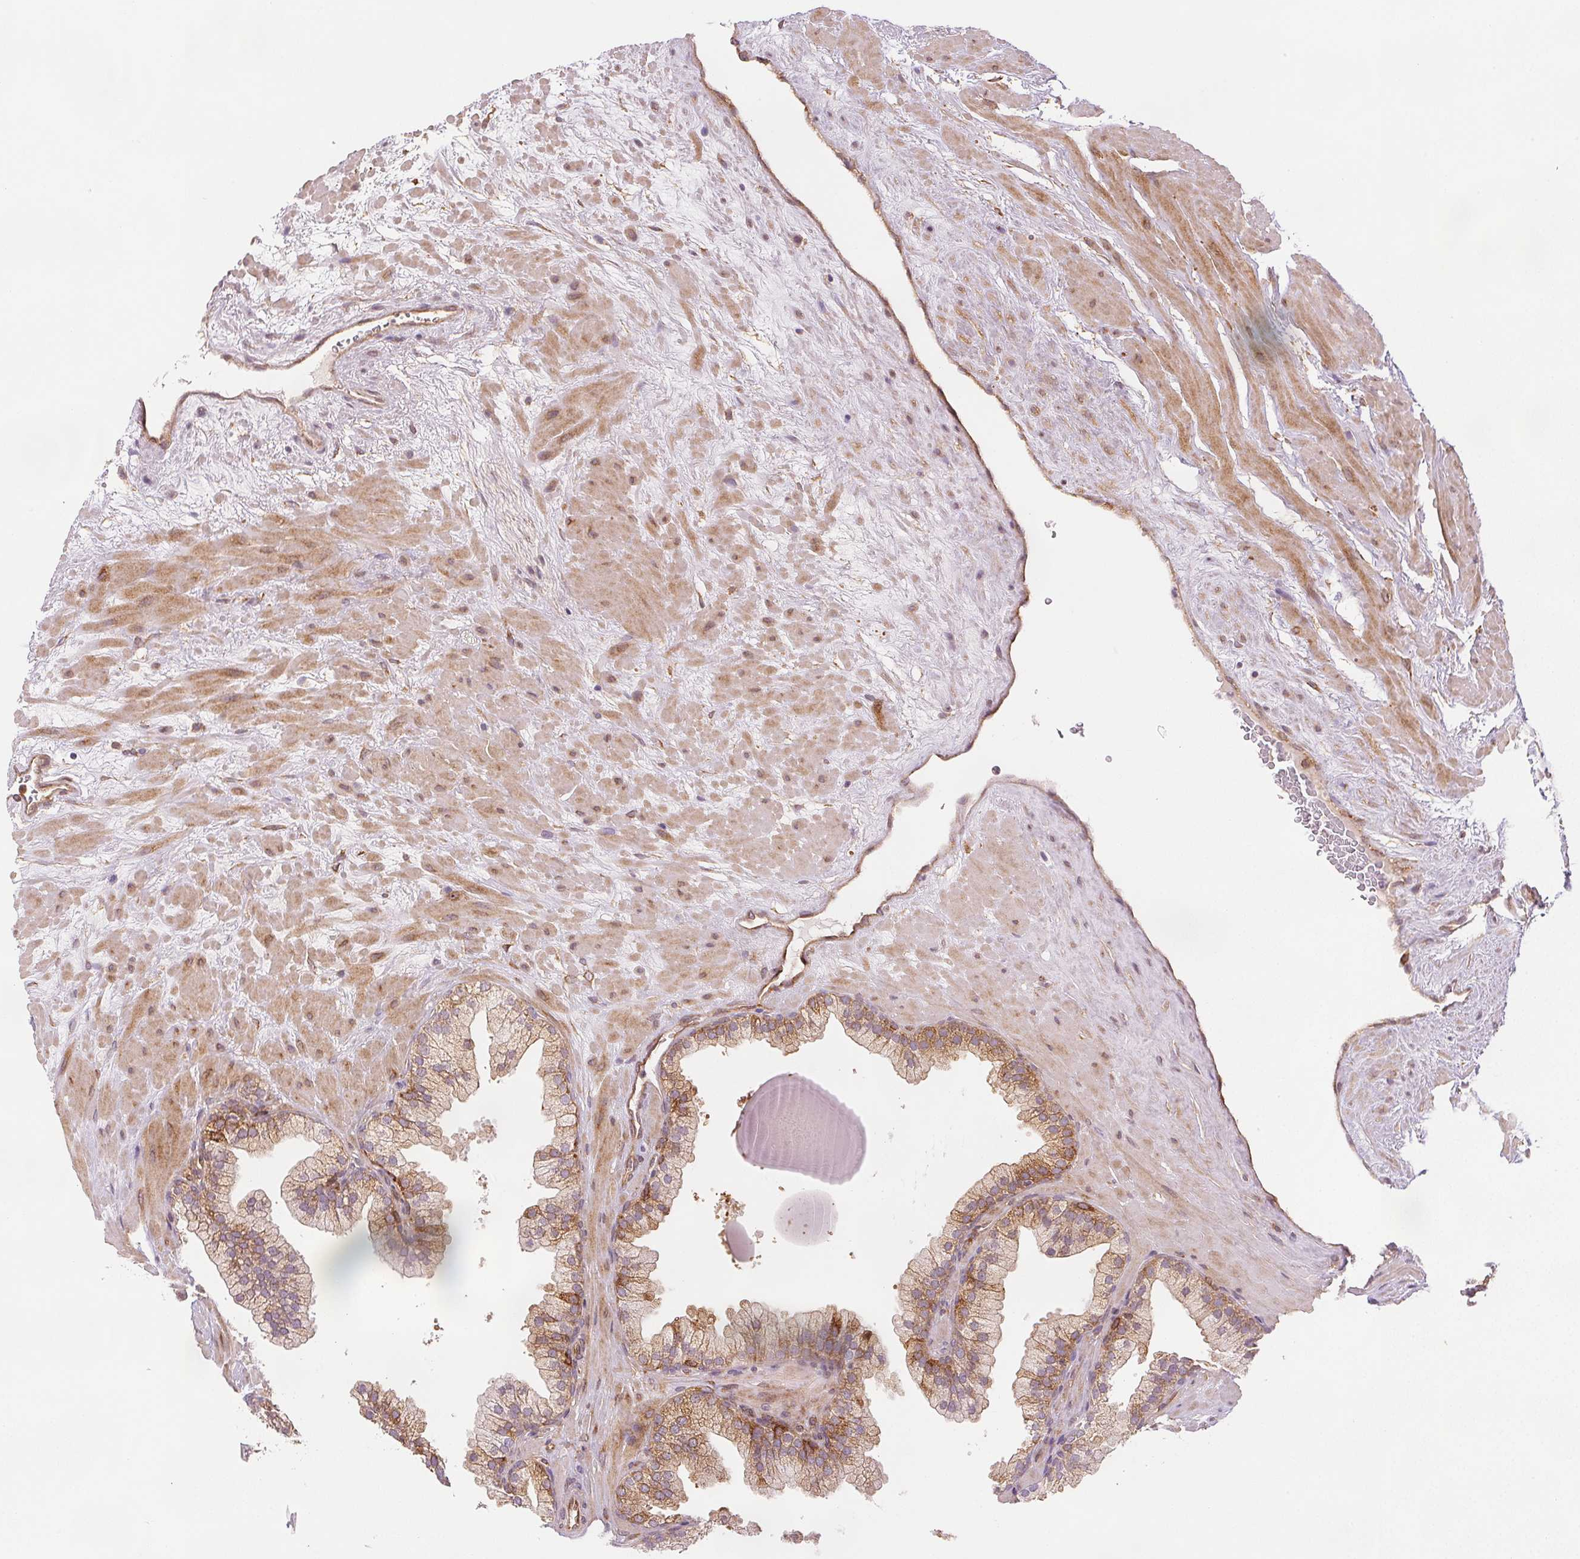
{"staining": {"intensity": "moderate", "quantity": "<25%", "location": "cytoplasmic/membranous"}, "tissue": "prostate", "cell_type": "Glandular cells", "image_type": "normal", "snomed": [{"axis": "morphology", "description": "Normal tissue, NOS"}, {"axis": "topography", "description": "Prostate"}, {"axis": "topography", "description": "Peripheral nerve tissue"}], "caption": "The immunohistochemical stain highlights moderate cytoplasmic/membranous staining in glandular cells of unremarkable prostate.", "gene": "DIAPH2", "patient": {"sex": "male", "age": 61}}